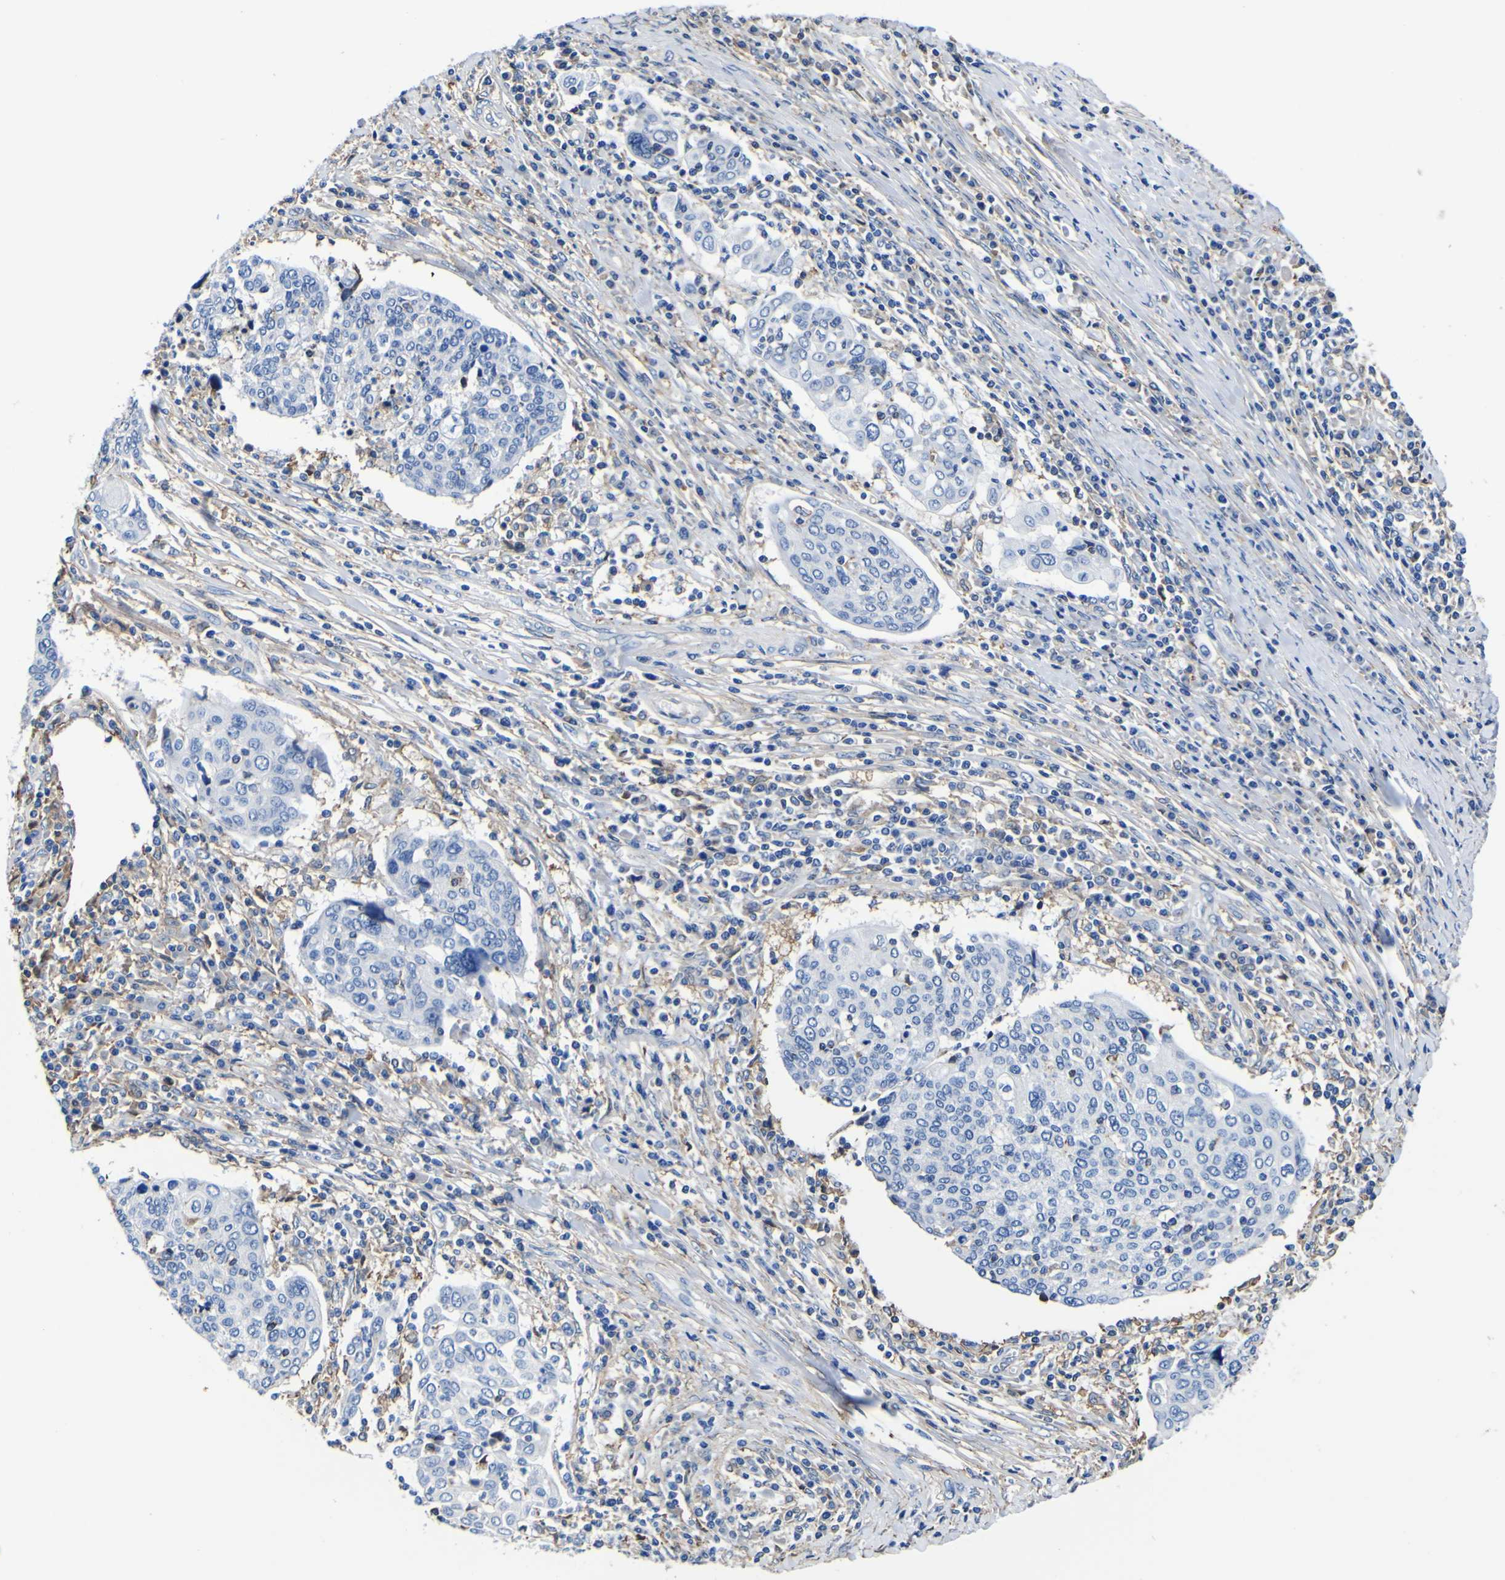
{"staining": {"intensity": "moderate", "quantity": "<25%", "location": "cytoplasmic/membranous"}, "tissue": "cervical cancer", "cell_type": "Tumor cells", "image_type": "cancer", "snomed": [{"axis": "morphology", "description": "Squamous cell carcinoma, NOS"}, {"axis": "topography", "description": "Cervix"}], "caption": "Cervical cancer tissue shows moderate cytoplasmic/membranous staining in about <25% of tumor cells, visualized by immunohistochemistry. Using DAB (3,3'-diaminobenzidine) (brown) and hematoxylin (blue) stains, captured at high magnification using brightfield microscopy.", "gene": "PXDN", "patient": {"sex": "female", "age": 40}}